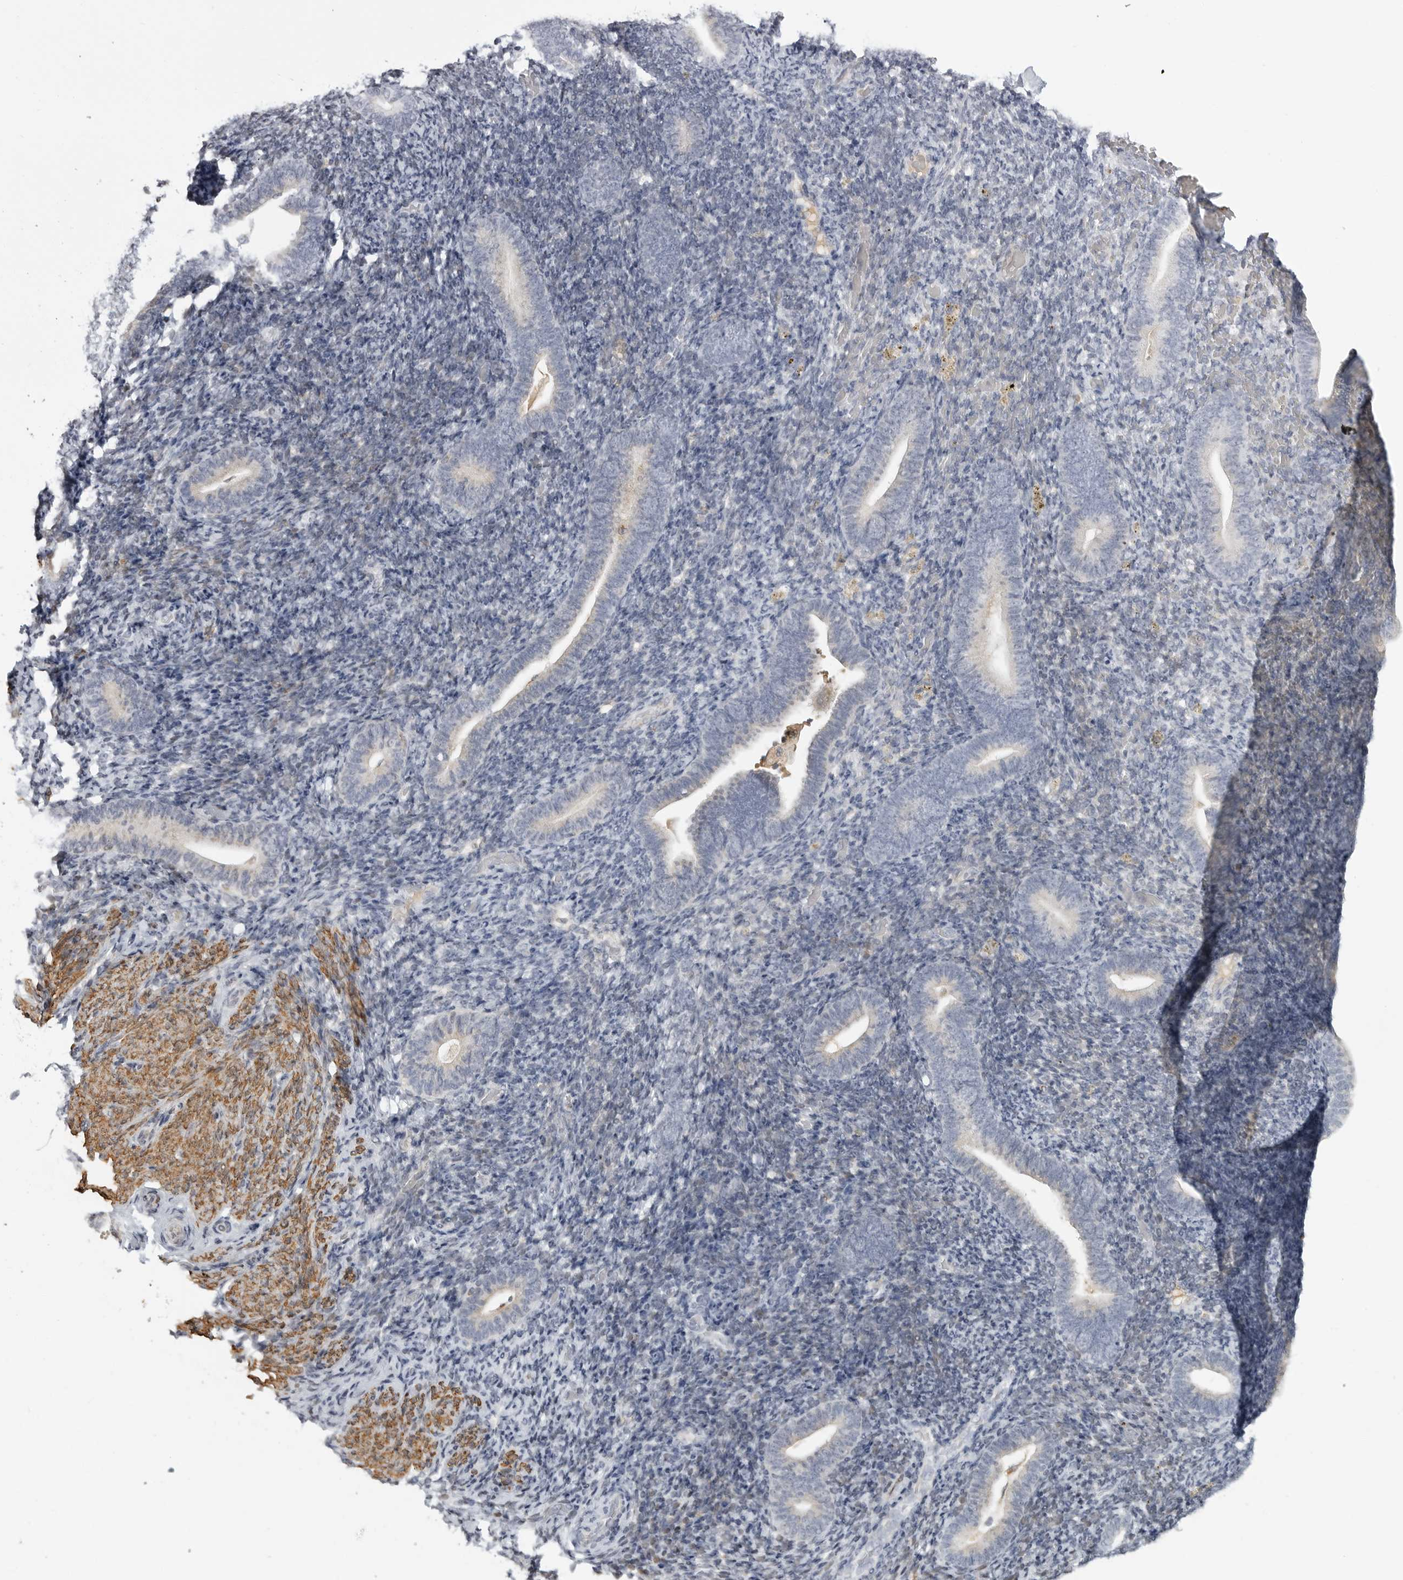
{"staining": {"intensity": "negative", "quantity": "none", "location": "none"}, "tissue": "endometrium", "cell_type": "Cells in endometrial stroma", "image_type": "normal", "snomed": [{"axis": "morphology", "description": "Normal tissue, NOS"}, {"axis": "topography", "description": "Endometrium"}], "caption": "Immunohistochemistry photomicrograph of benign endometrium stained for a protein (brown), which exhibits no positivity in cells in endometrial stroma.", "gene": "MAP7D1", "patient": {"sex": "female", "age": 51}}